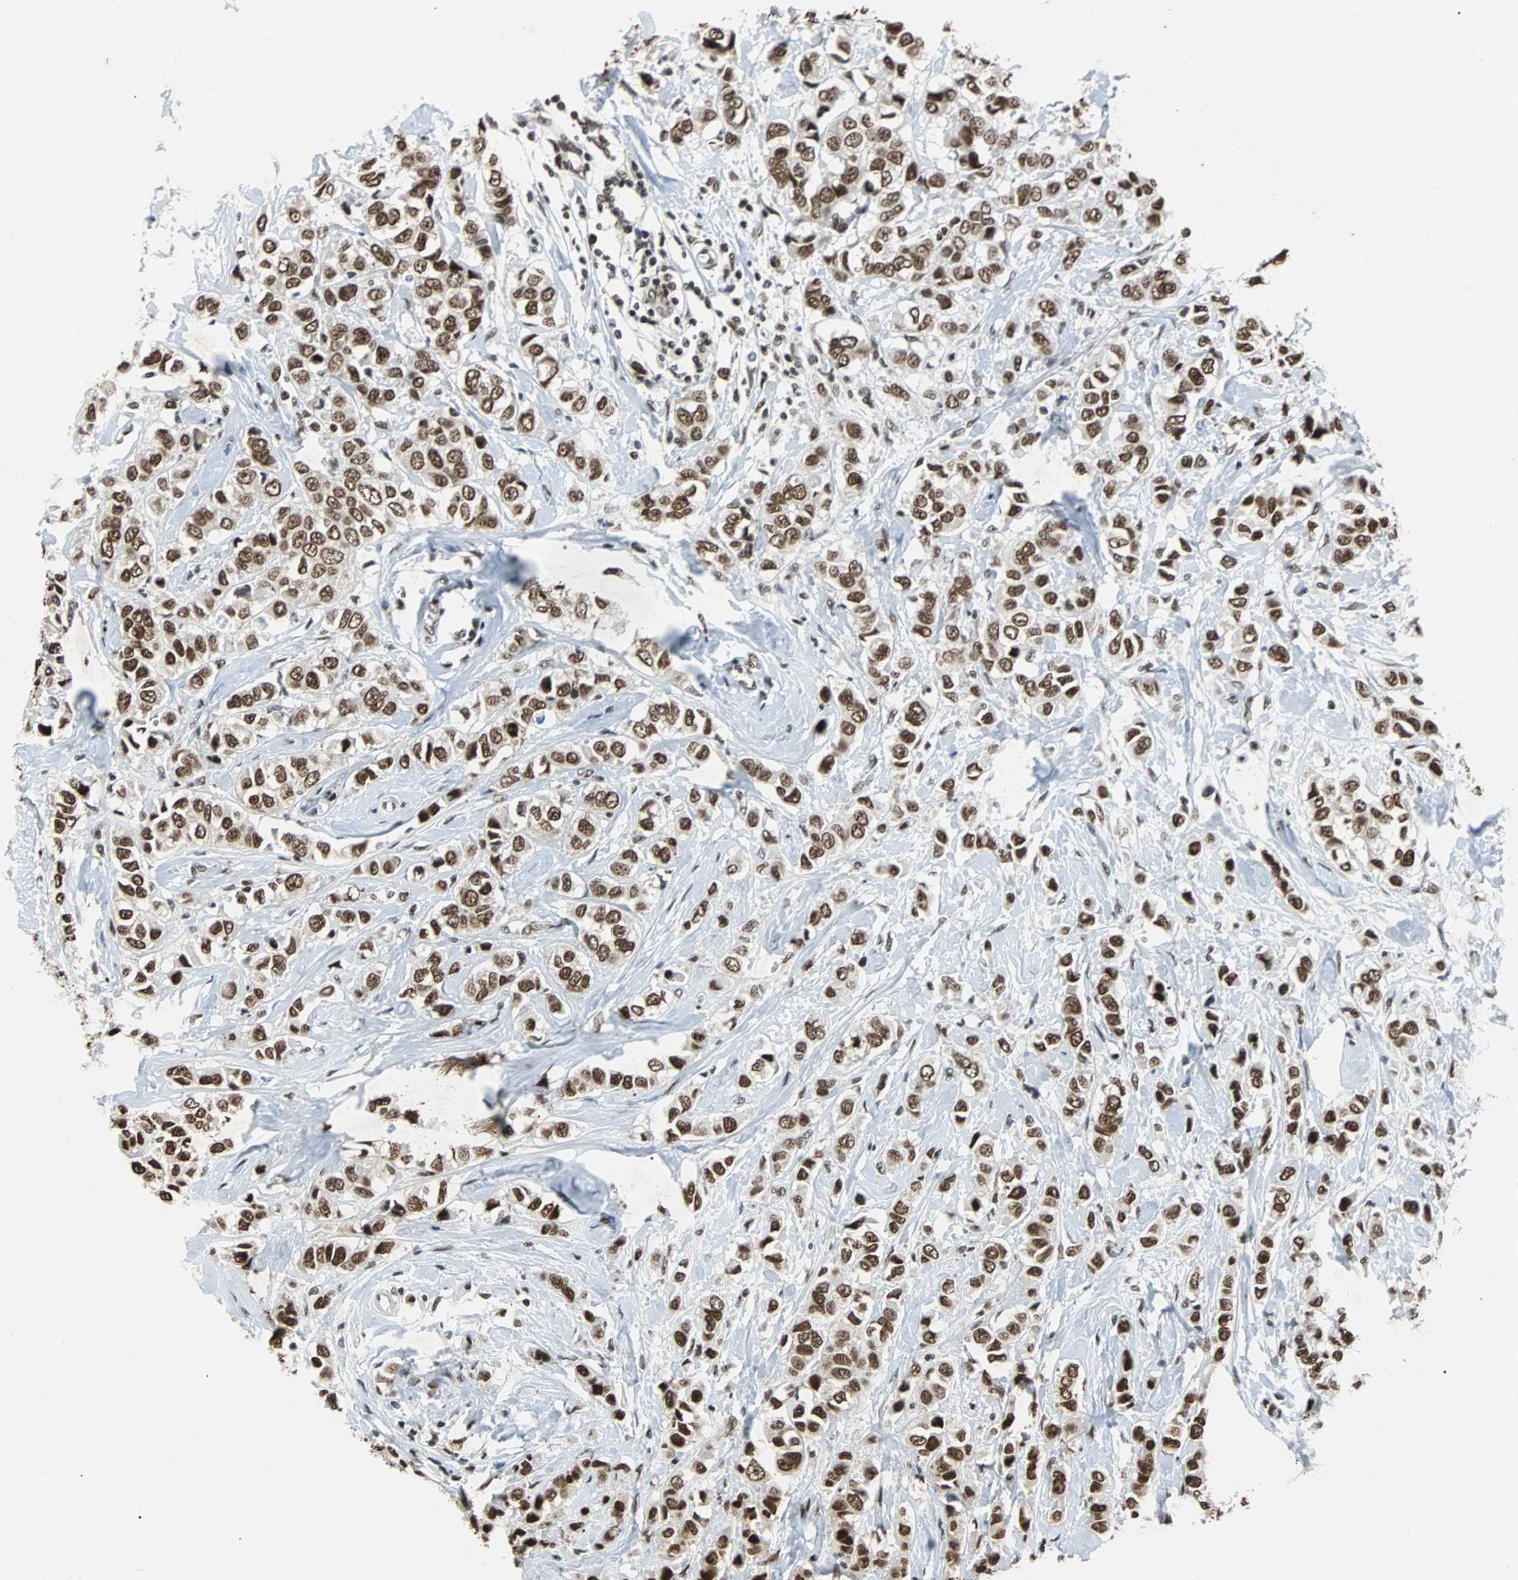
{"staining": {"intensity": "strong", "quantity": ">75%", "location": "nuclear"}, "tissue": "breast cancer", "cell_type": "Tumor cells", "image_type": "cancer", "snomed": [{"axis": "morphology", "description": "Duct carcinoma"}, {"axis": "topography", "description": "Breast"}], "caption": "Breast cancer (intraductal carcinoma) was stained to show a protein in brown. There is high levels of strong nuclear staining in approximately >75% of tumor cells. The staining was performed using DAB, with brown indicating positive protein expression. Nuclei are stained blue with hematoxylin.", "gene": "GATAD2A", "patient": {"sex": "female", "age": 50}}